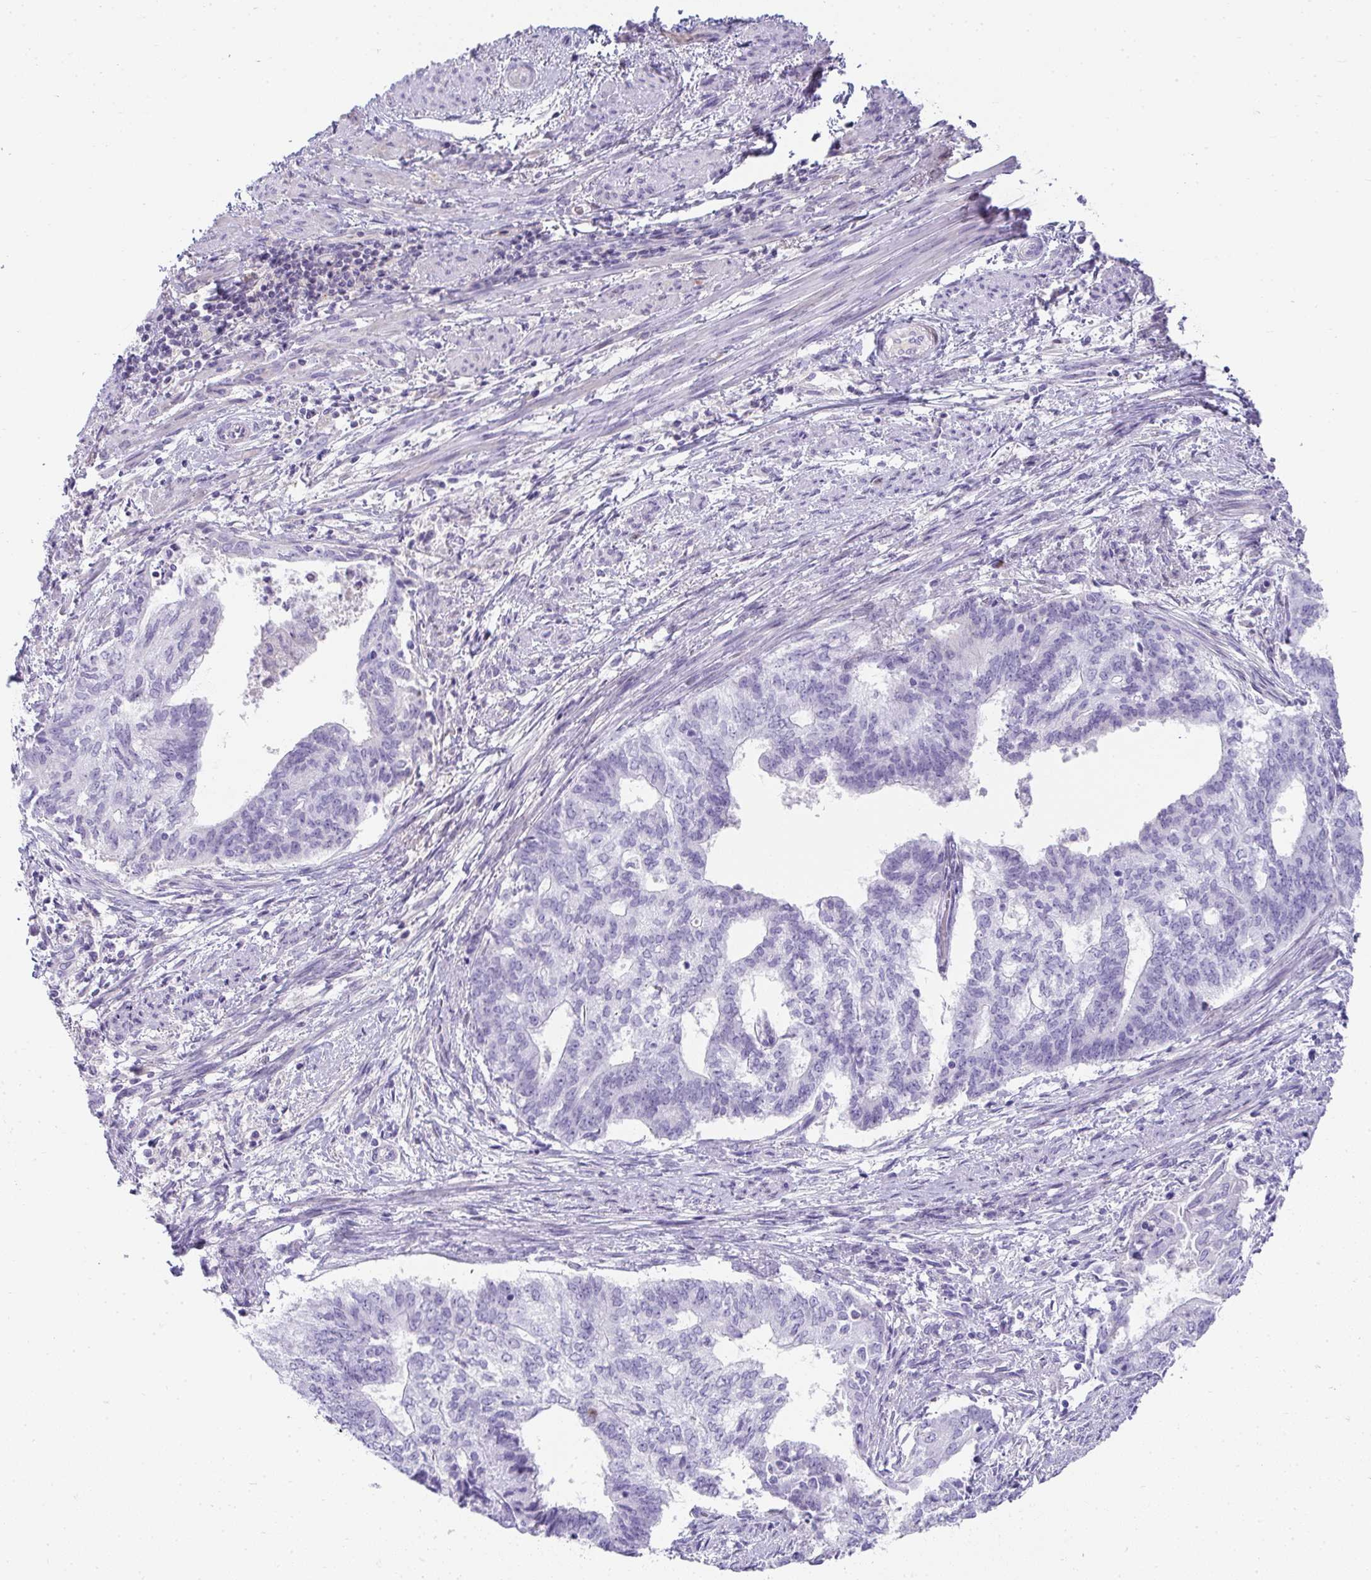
{"staining": {"intensity": "negative", "quantity": "none", "location": "none"}, "tissue": "endometrial cancer", "cell_type": "Tumor cells", "image_type": "cancer", "snomed": [{"axis": "morphology", "description": "Adenocarcinoma, NOS"}, {"axis": "topography", "description": "Endometrium"}], "caption": "The photomicrograph exhibits no staining of tumor cells in endometrial cancer.", "gene": "ZSWIM3", "patient": {"sex": "female", "age": 65}}